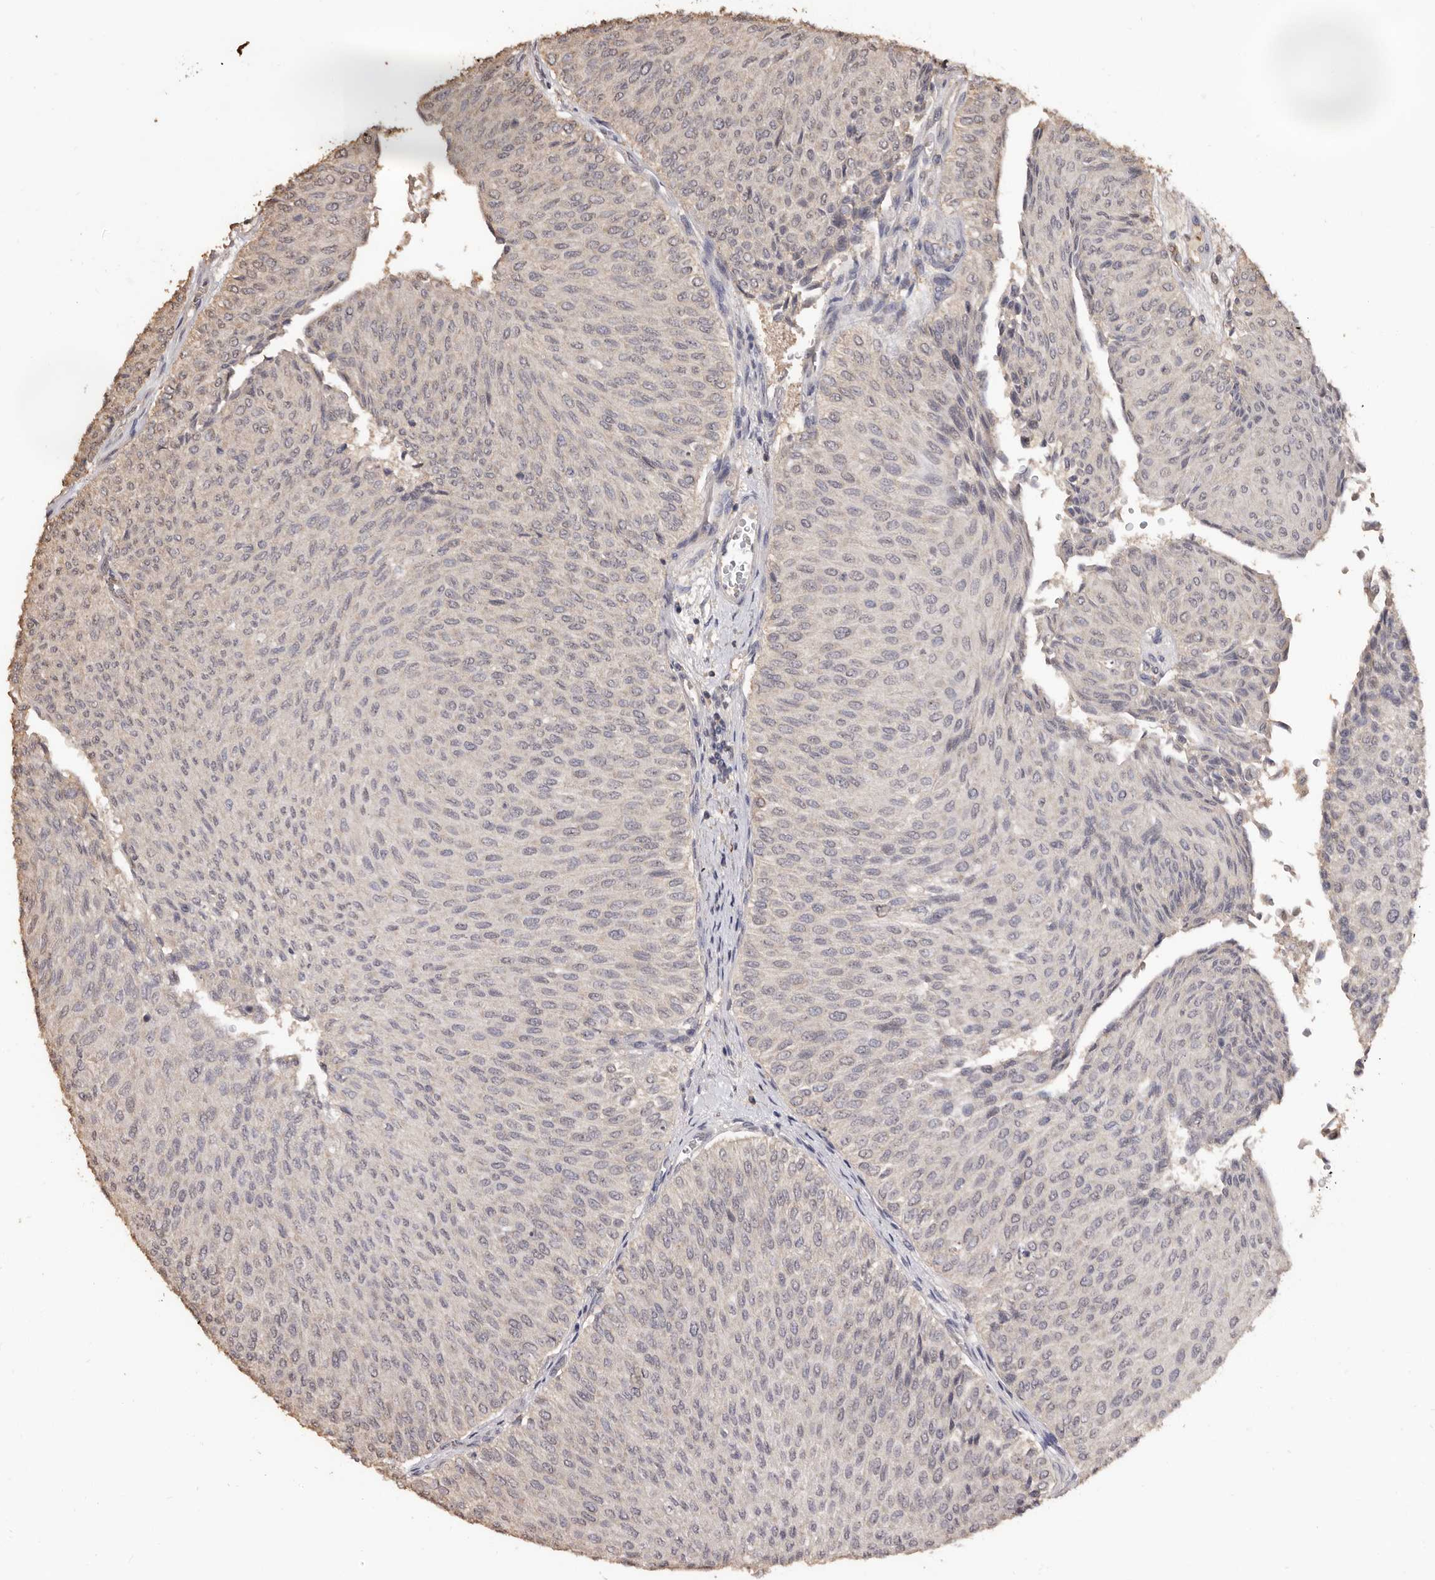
{"staining": {"intensity": "negative", "quantity": "none", "location": "none"}, "tissue": "urothelial cancer", "cell_type": "Tumor cells", "image_type": "cancer", "snomed": [{"axis": "morphology", "description": "Urothelial carcinoma, Low grade"}, {"axis": "topography", "description": "Urinary bladder"}], "caption": "Immunohistochemistry (IHC) of human urothelial cancer displays no positivity in tumor cells. The staining was performed using DAB to visualize the protein expression in brown, while the nuclei were stained in blue with hematoxylin (Magnification: 20x).", "gene": "INAVA", "patient": {"sex": "male", "age": 78}}